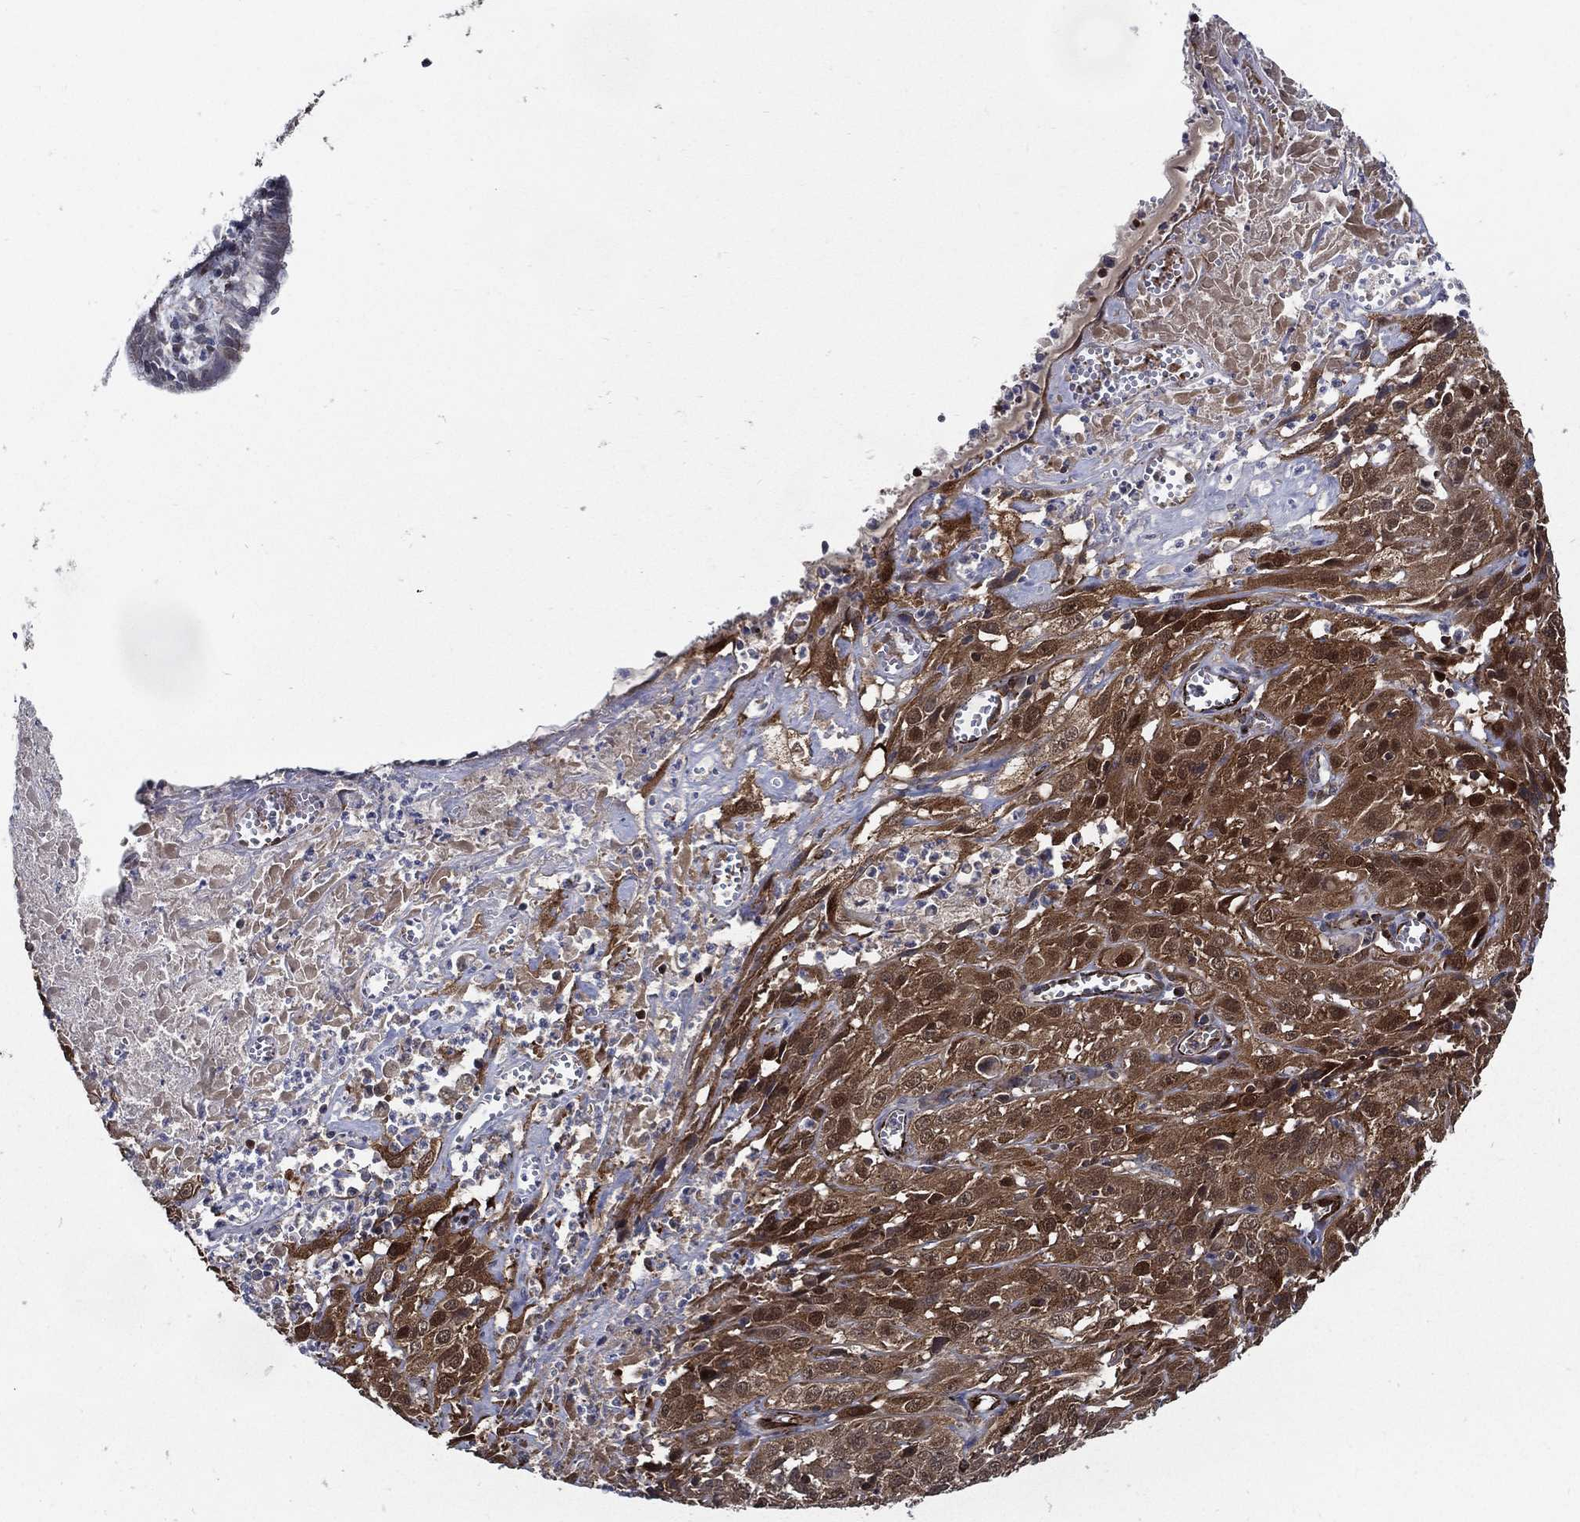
{"staining": {"intensity": "strong", "quantity": ">75%", "location": "cytoplasmic/membranous"}, "tissue": "cervical cancer", "cell_type": "Tumor cells", "image_type": "cancer", "snomed": [{"axis": "morphology", "description": "Squamous cell carcinoma, NOS"}, {"axis": "topography", "description": "Cervix"}], "caption": "IHC image of neoplastic tissue: squamous cell carcinoma (cervical) stained using immunohistochemistry shows high levels of strong protein expression localized specifically in the cytoplasmic/membranous of tumor cells, appearing as a cytoplasmic/membranous brown color.", "gene": "ARHGAP11A", "patient": {"sex": "female", "age": 32}}